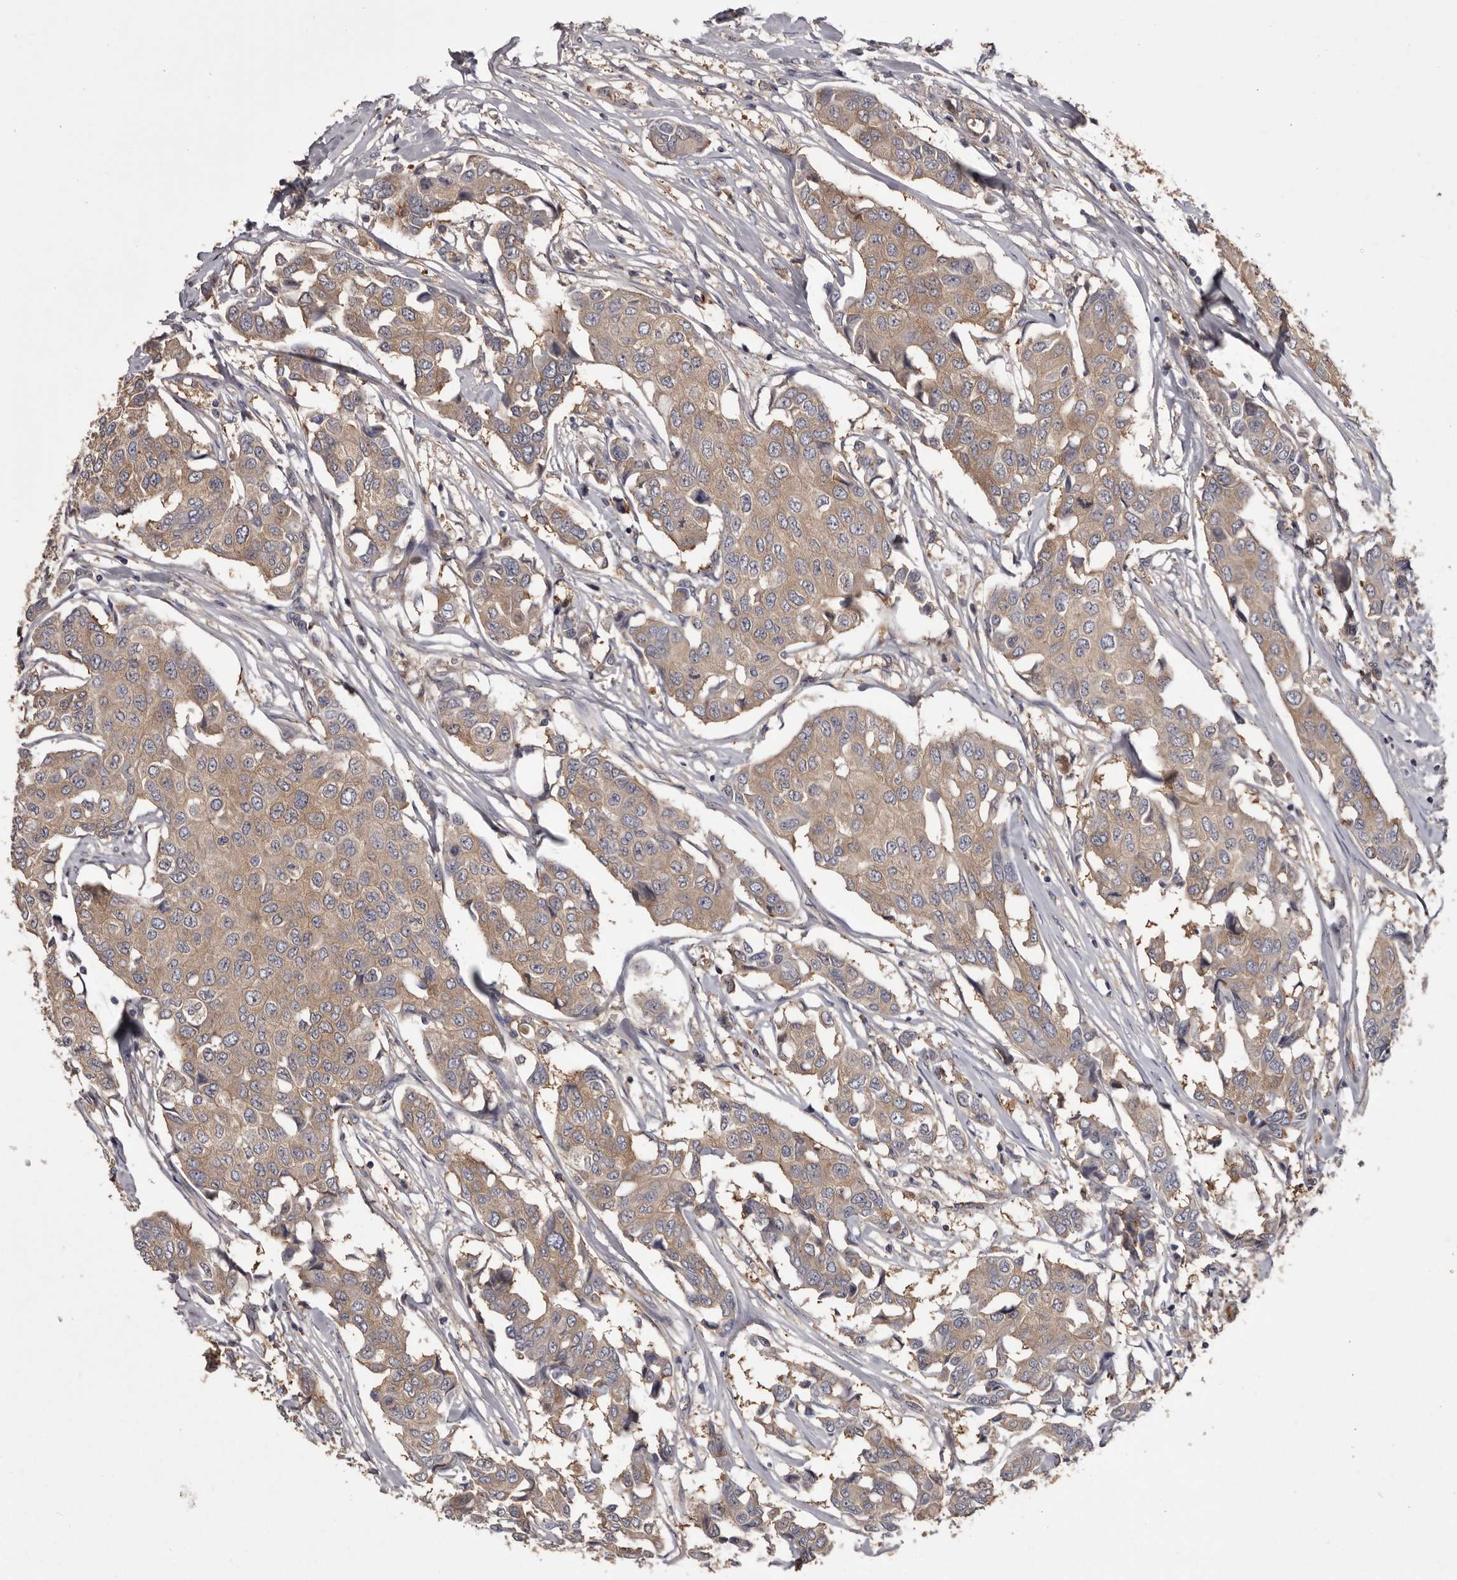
{"staining": {"intensity": "weak", "quantity": ">75%", "location": "cytoplasmic/membranous"}, "tissue": "breast cancer", "cell_type": "Tumor cells", "image_type": "cancer", "snomed": [{"axis": "morphology", "description": "Duct carcinoma"}, {"axis": "topography", "description": "Breast"}], "caption": "Immunohistochemical staining of human breast cancer reveals low levels of weak cytoplasmic/membranous protein staining in about >75% of tumor cells. The staining was performed using DAB to visualize the protein expression in brown, while the nuclei were stained in blue with hematoxylin (Magnification: 20x).", "gene": "DARS1", "patient": {"sex": "female", "age": 80}}